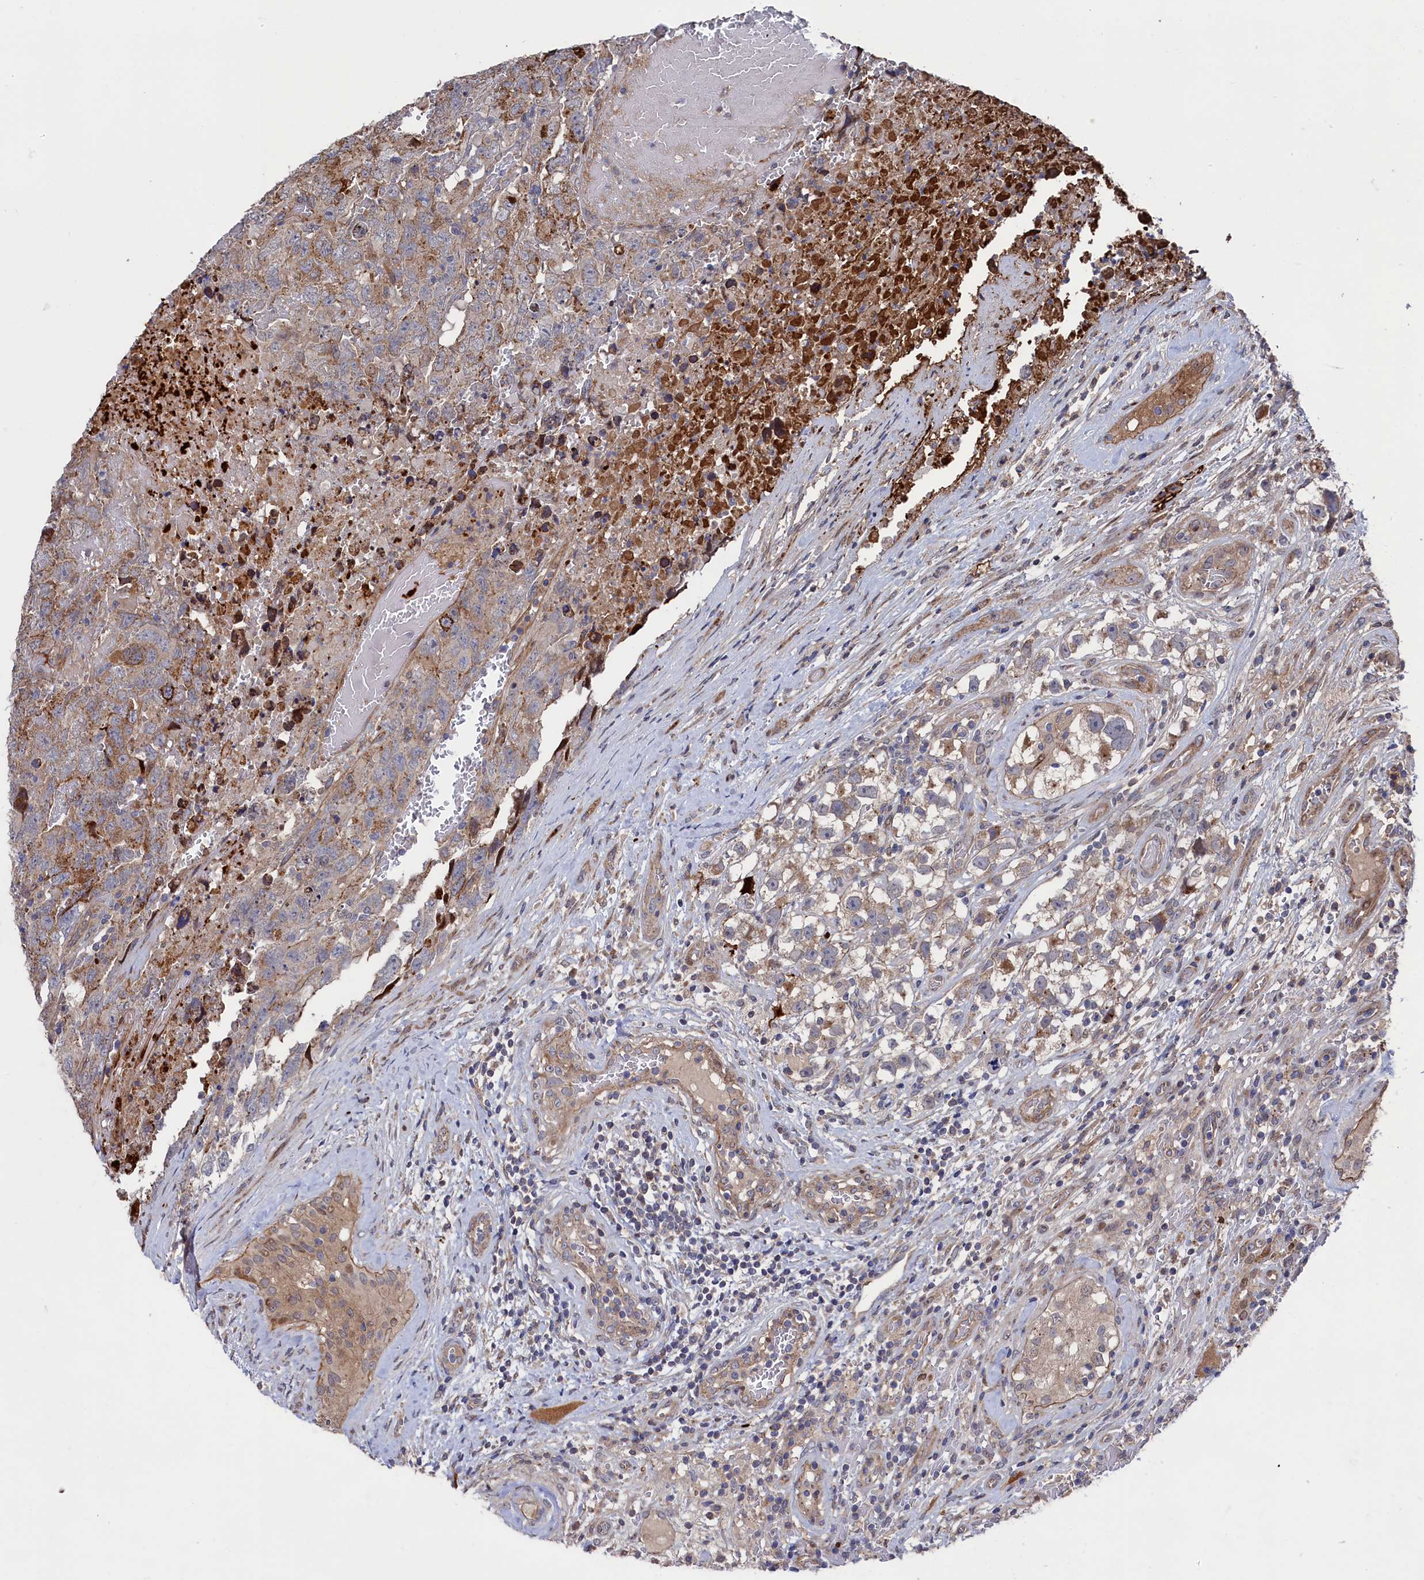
{"staining": {"intensity": "moderate", "quantity": "25%-75%", "location": "cytoplasmic/membranous"}, "tissue": "testis cancer", "cell_type": "Tumor cells", "image_type": "cancer", "snomed": [{"axis": "morphology", "description": "Carcinoma, Embryonal, NOS"}, {"axis": "topography", "description": "Testis"}], "caption": "Immunohistochemical staining of testis cancer (embryonal carcinoma) reveals medium levels of moderate cytoplasmic/membranous protein positivity in about 25%-75% of tumor cells.", "gene": "ZNF891", "patient": {"sex": "male", "age": 45}}